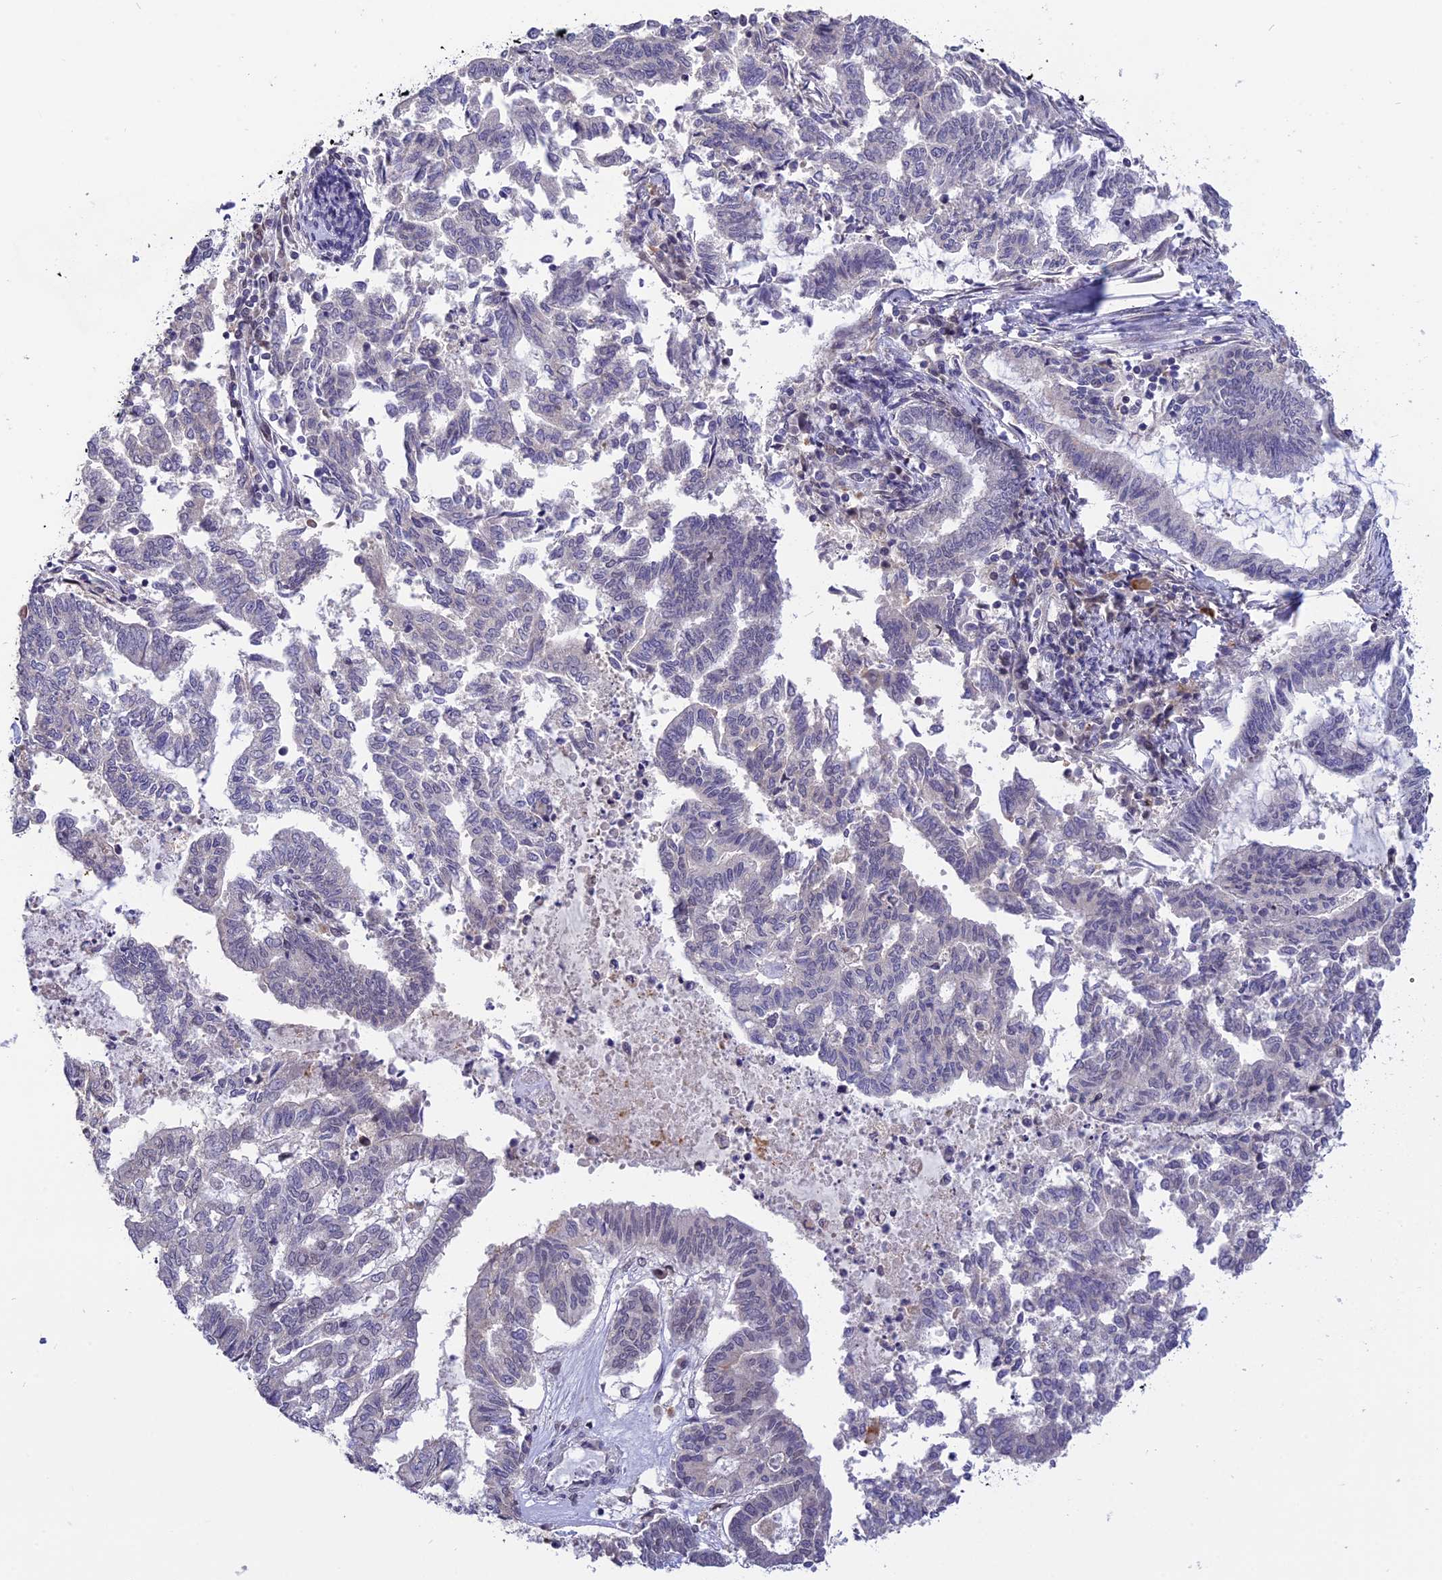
{"staining": {"intensity": "negative", "quantity": "none", "location": "none"}, "tissue": "endometrial cancer", "cell_type": "Tumor cells", "image_type": "cancer", "snomed": [{"axis": "morphology", "description": "Adenocarcinoma, NOS"}, {"axis": "topography", "description": "Endometrium"}], "caption": "There is no significant staining in tumor cells of endometrial cancer (adenocarcinoma).", "gene": "KCTD14", "patient": {"sex": "female", "age": 79}}